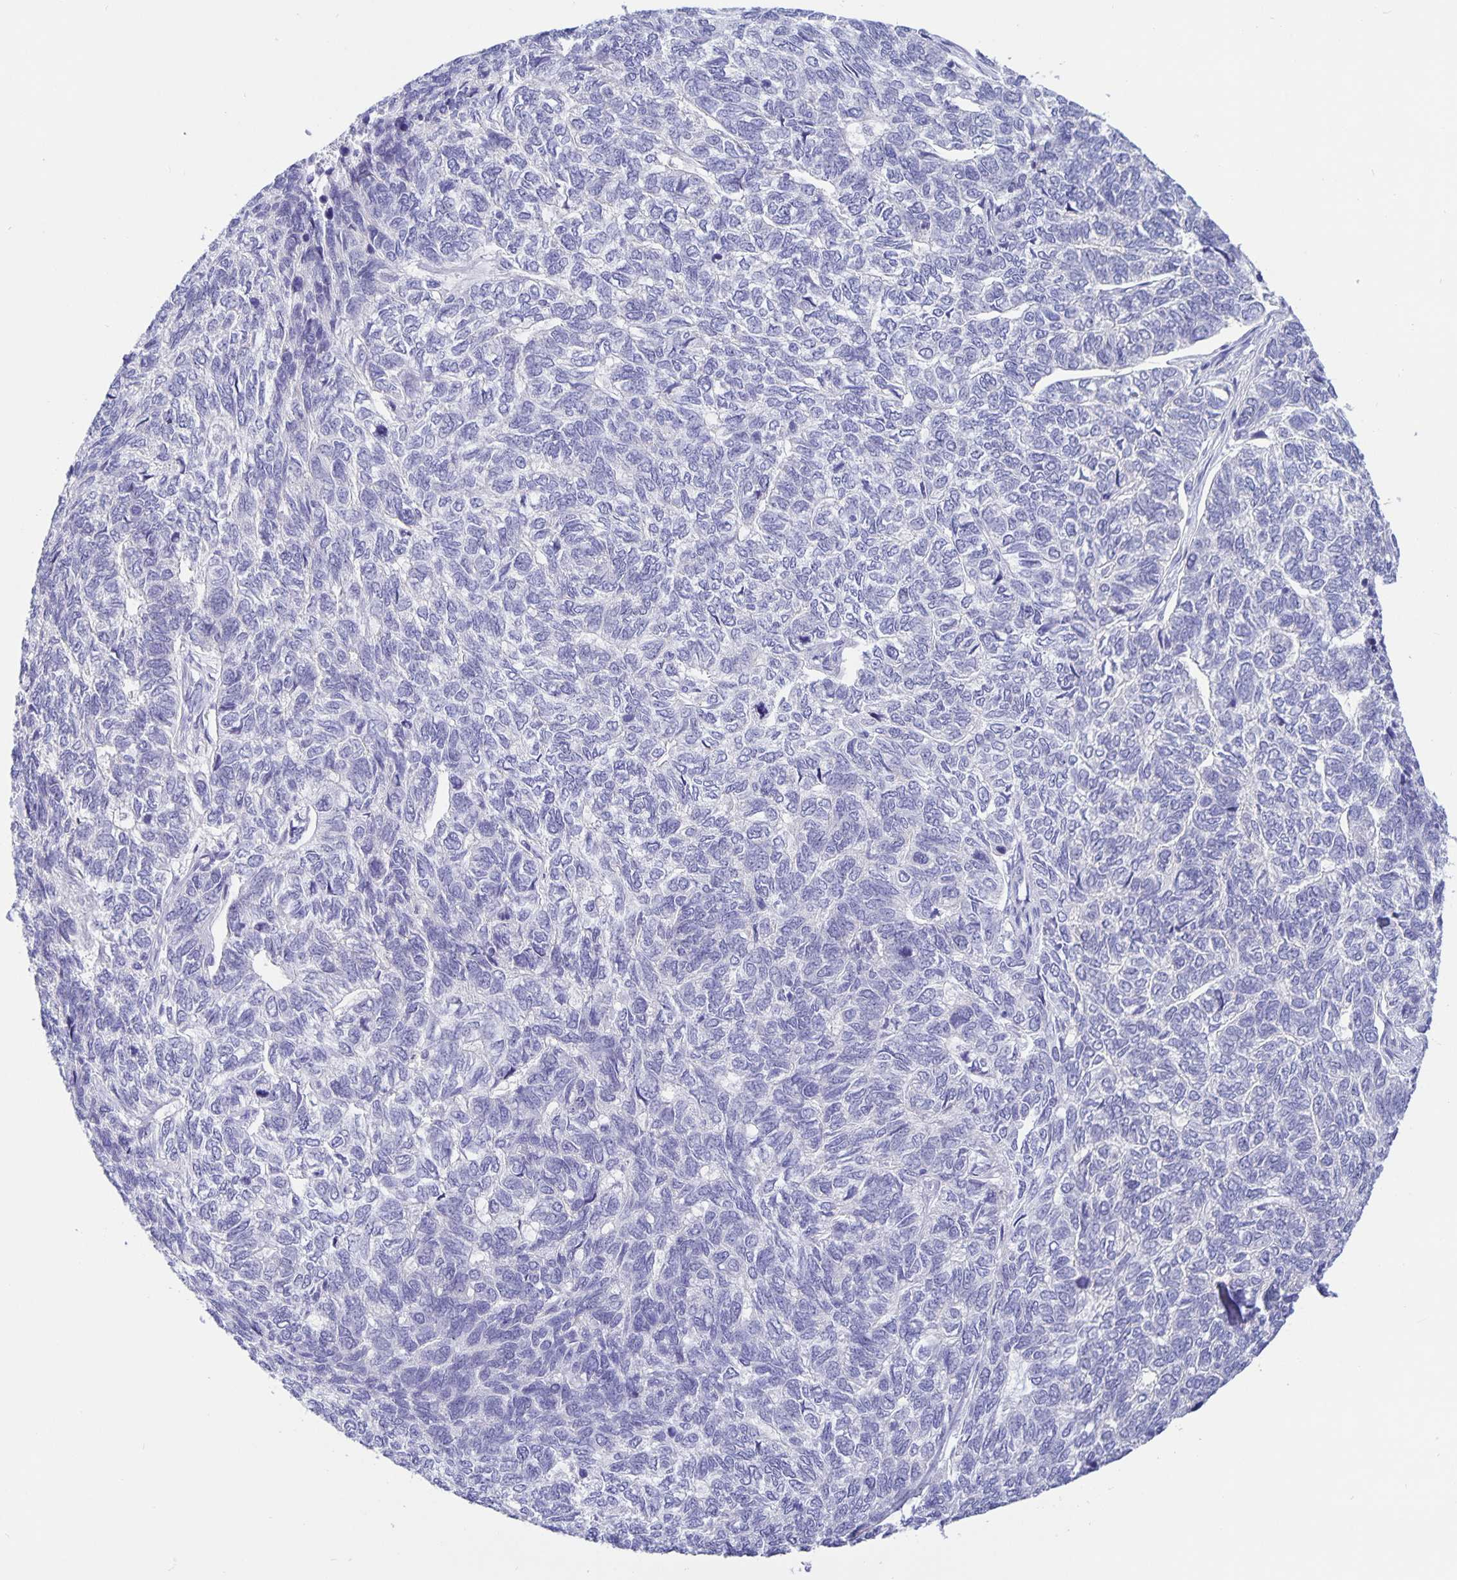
{"staining": {"intensity": "negative", "quantity": "none", "location": "none"}, "tissue": "skin cancer", "cell_type": "Tumor cells", "image_type": "cancer", "snomed": [{"axis": "morphology", "description": "Basal cell carcinoma"}, {"axis": "topography", "description": "Skin"}], "caption": "Protein analysis of basal cell carcinoma (skin) reveals no significant staining in tumor cells.", "gene": "ERMN", "patient": {"sex": "female", "age": 65}}